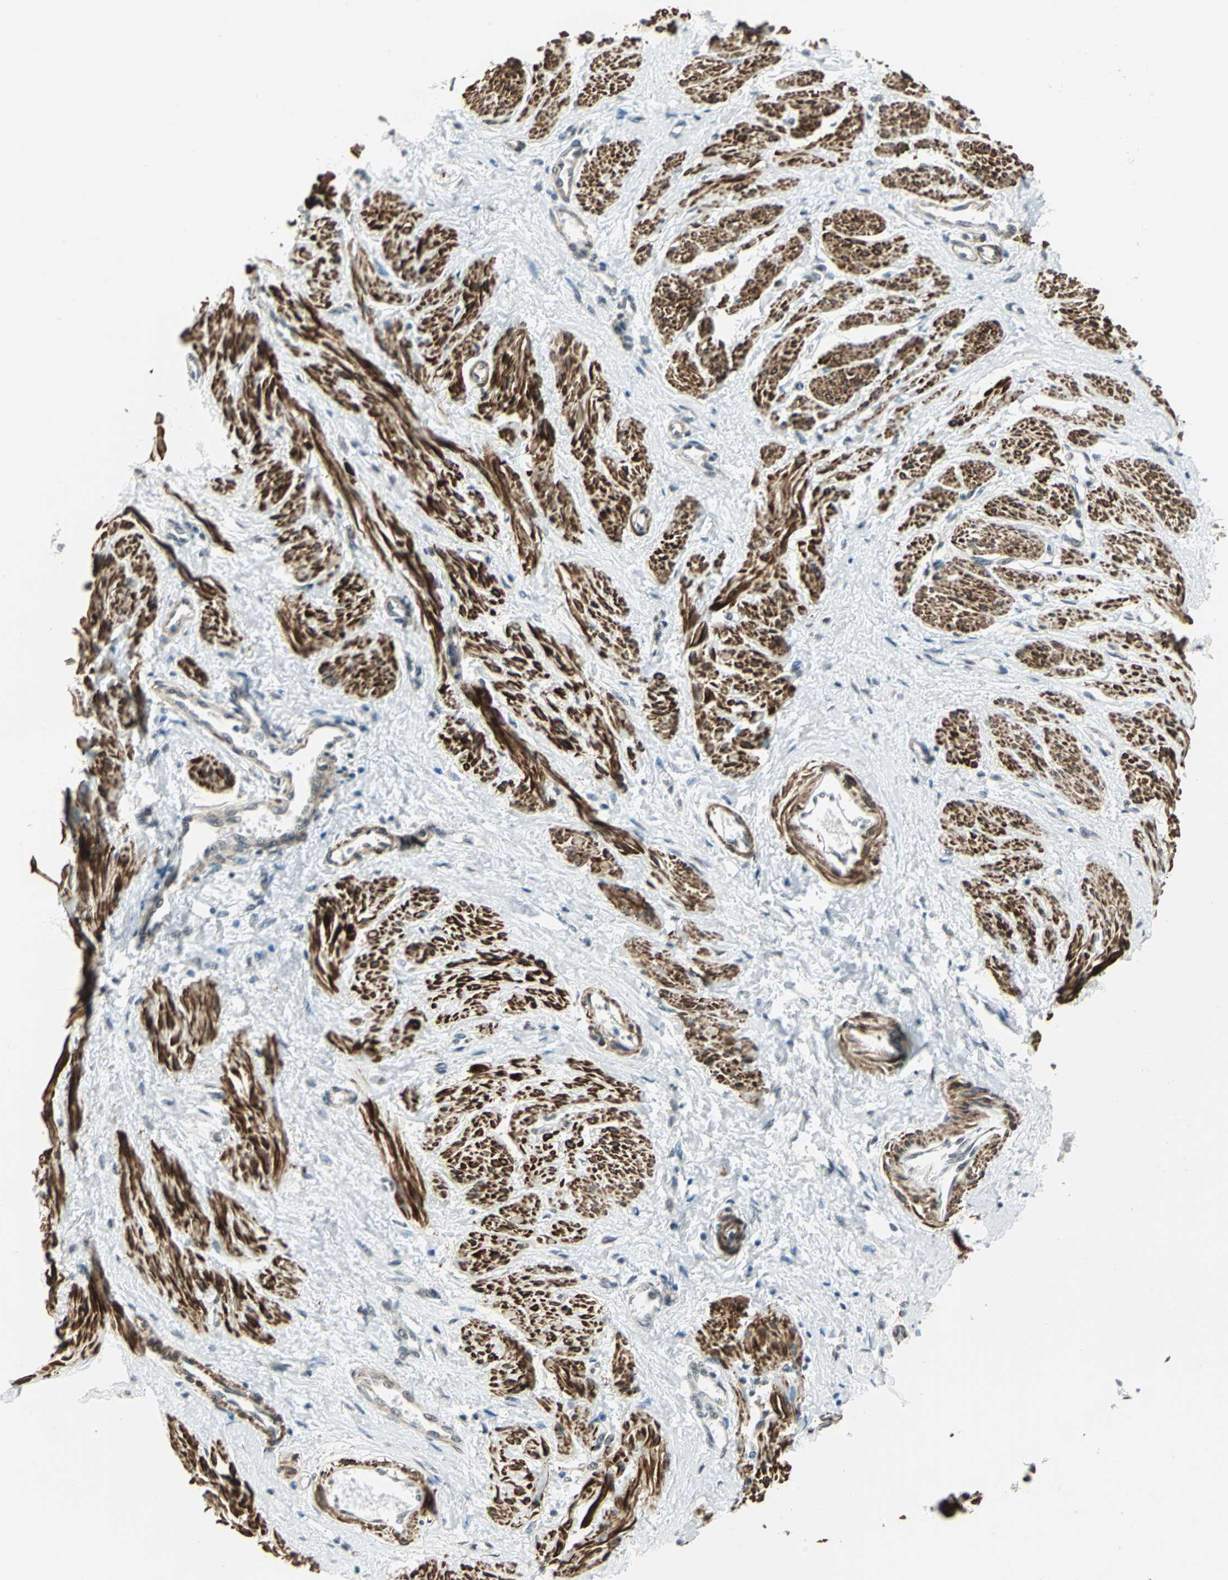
{"staining": {"intensity": "strong", "quantity": ">75%", "location": "cytoplasmic/membranous"}, "tissue": "smooth muscle", "cell_type": "Smooth muscle cells", "image_type": "normal", "snomed": [{"axis": "morphology", "description": "Normal tissue, NOS"}, {"axis": "topography", "description": "Smooth muscle"}, {"axis": "topography", "description": "Uterus"}], "caption": "A brown stain highlights strong cytoplasmic/membranous staining of a protein in smooth muscle cells of normal human smooth muscle.", "gene": "MTA1", "patient": {"sex": "female", "age": 39}}